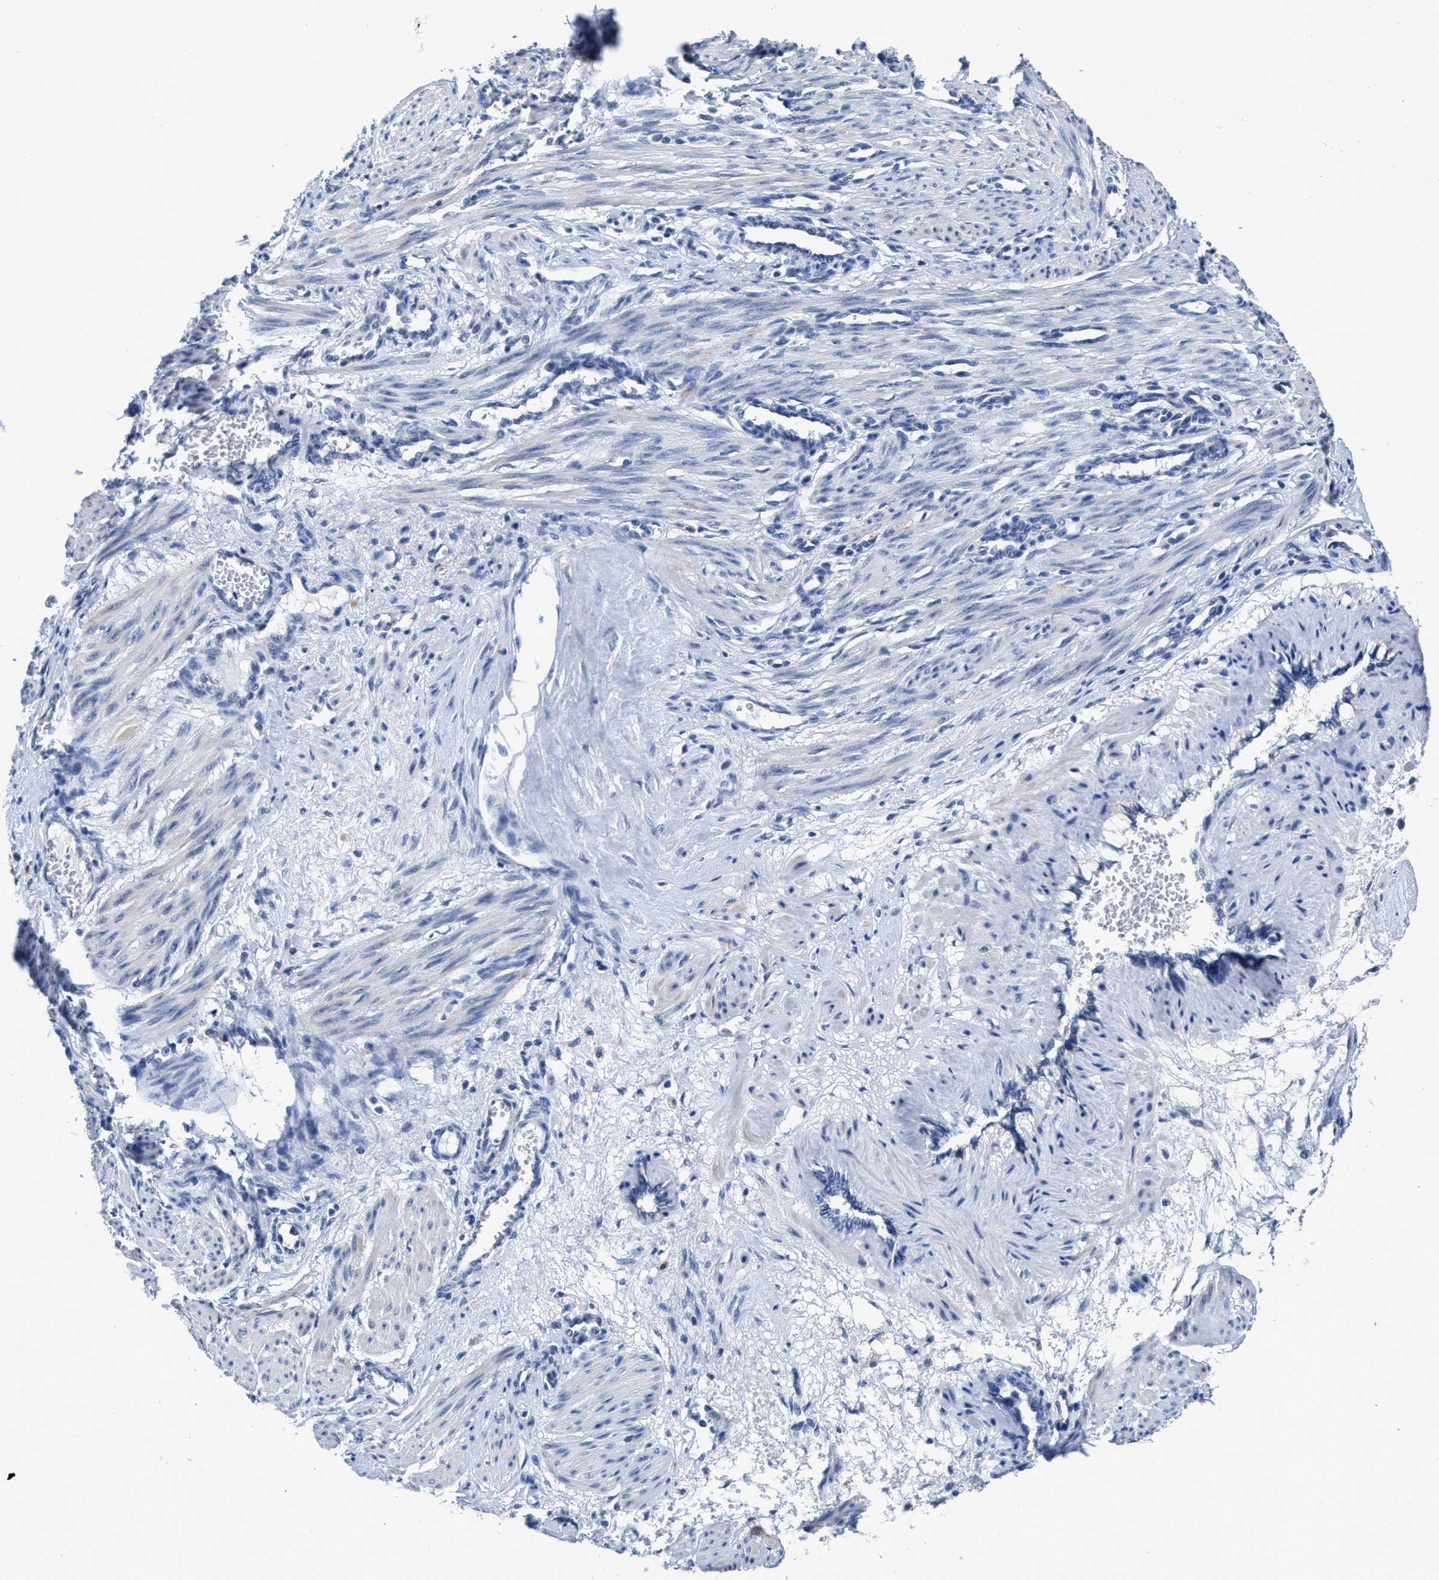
{"staining": {"intensity": "negative", "quantity": "none", "location": "none"}, "tissue": "smooth muscle", "cell_type": "Smooth muscle cells", "image_type": "normal", "snomed": [{"axis": "morphology", "description": "Normal tissue, NOS"}, {"axis": "topography", "description": "Endometrium"}], "caption": "Immunohistochemistry photomicrograph of normal smooth muscle: smooth muscle stained with DAB demonstrates no significant protein expression in smooth muscle cells.", "gene": "HOOK1", "patient": {"sex": "female", "age": 33}}